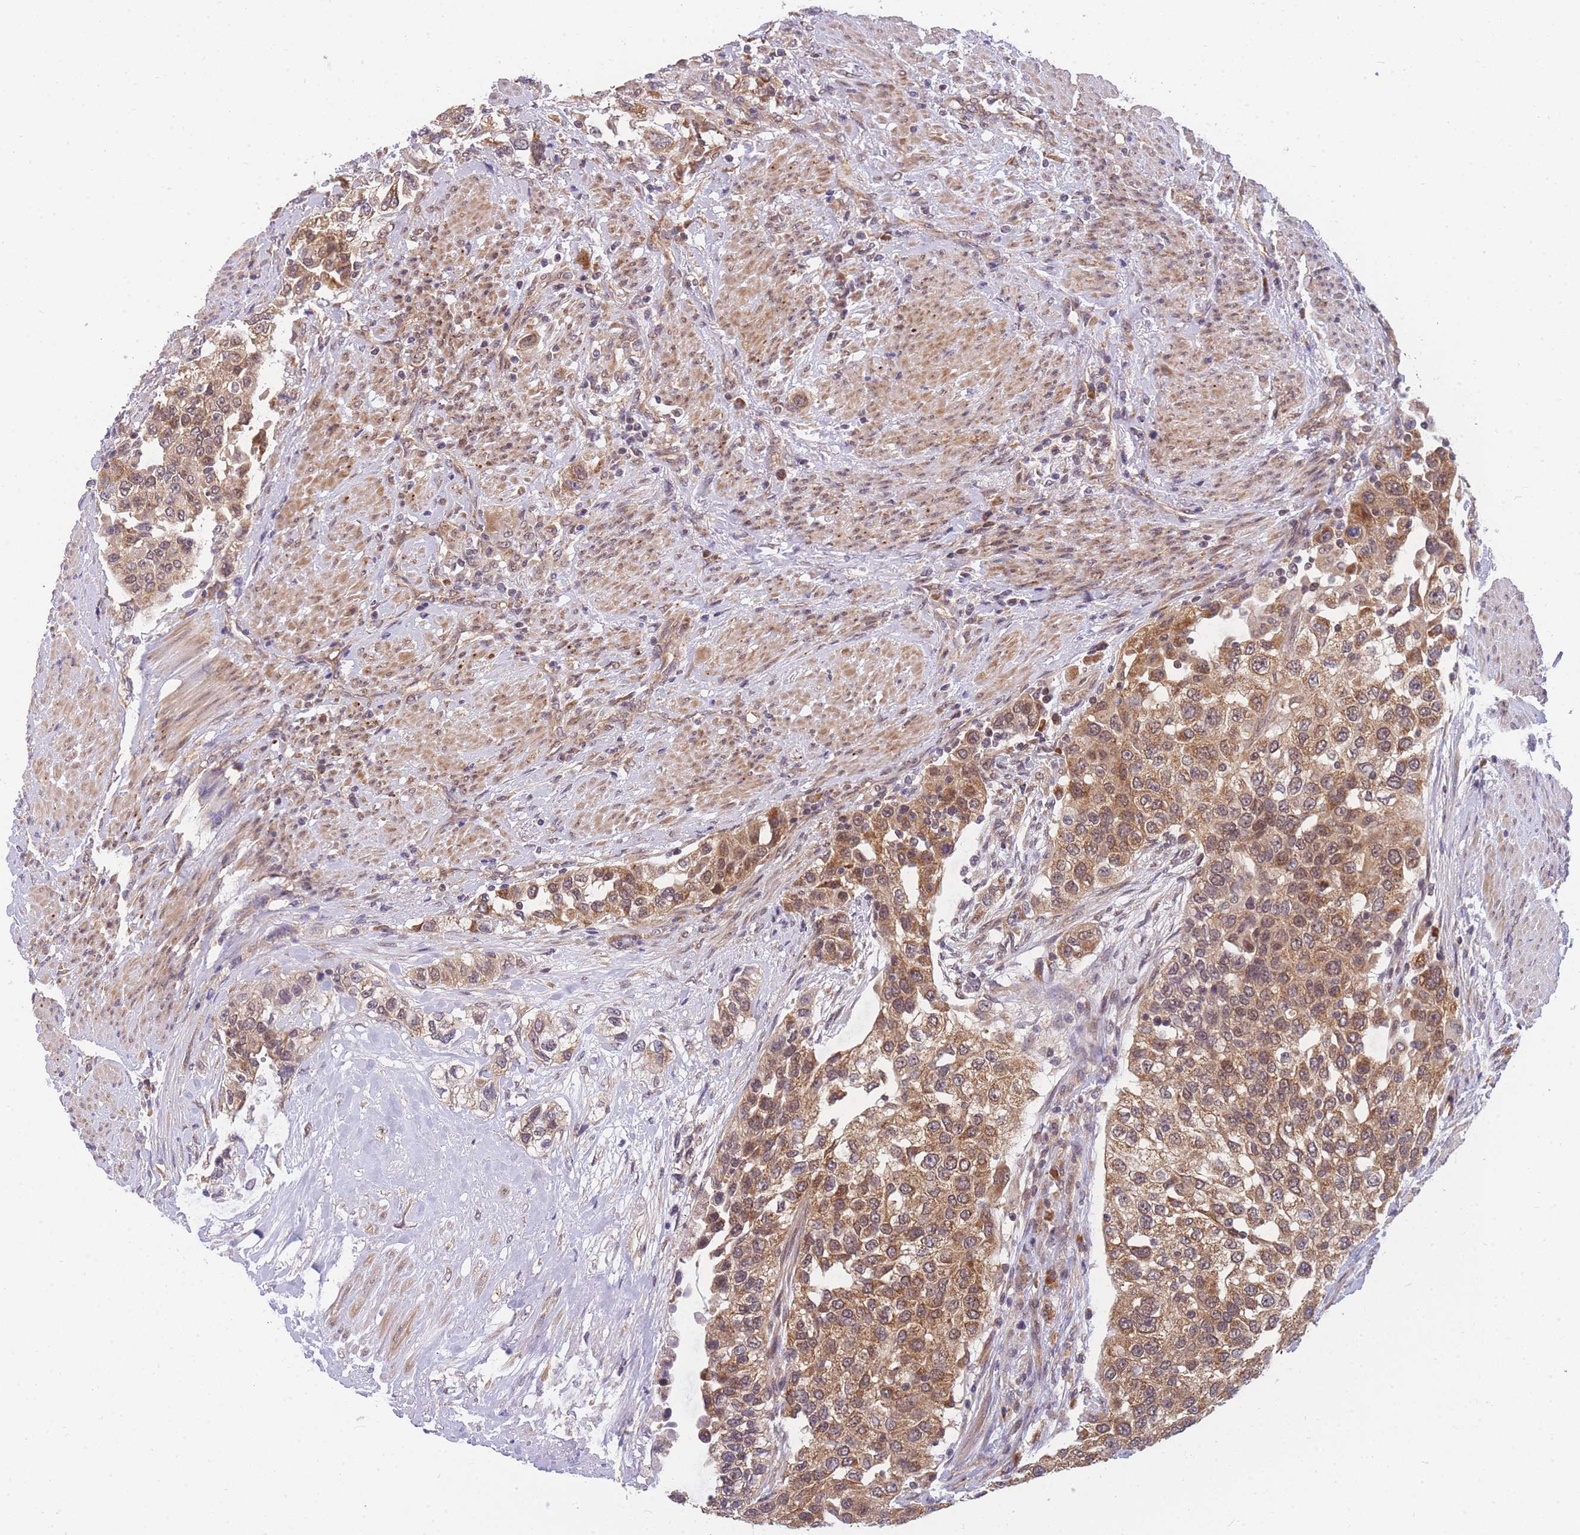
{"staining": {"intensity": "moderate", "quantity": ">75%", "location": "cytoplasmic/membranous"}, "tissue": "urothelial cancer", "cell_type": "Tumor cells", "image_type": "cancer", "snomed": [{"axis": "morphology", "description": "Urothelial carcinoma, High grade"}, {"axis": "topography", "description": "Urinary bladder"}], "caption": "The histopathology image demonstrates immunohistochemical staining of urothelial cancer. There is moderate cytoplasmic/membranous positivity is identified in about >75% of tumor cells.", "gene": "MRPL23", "patient": {"sex": "female", "age": 80}}